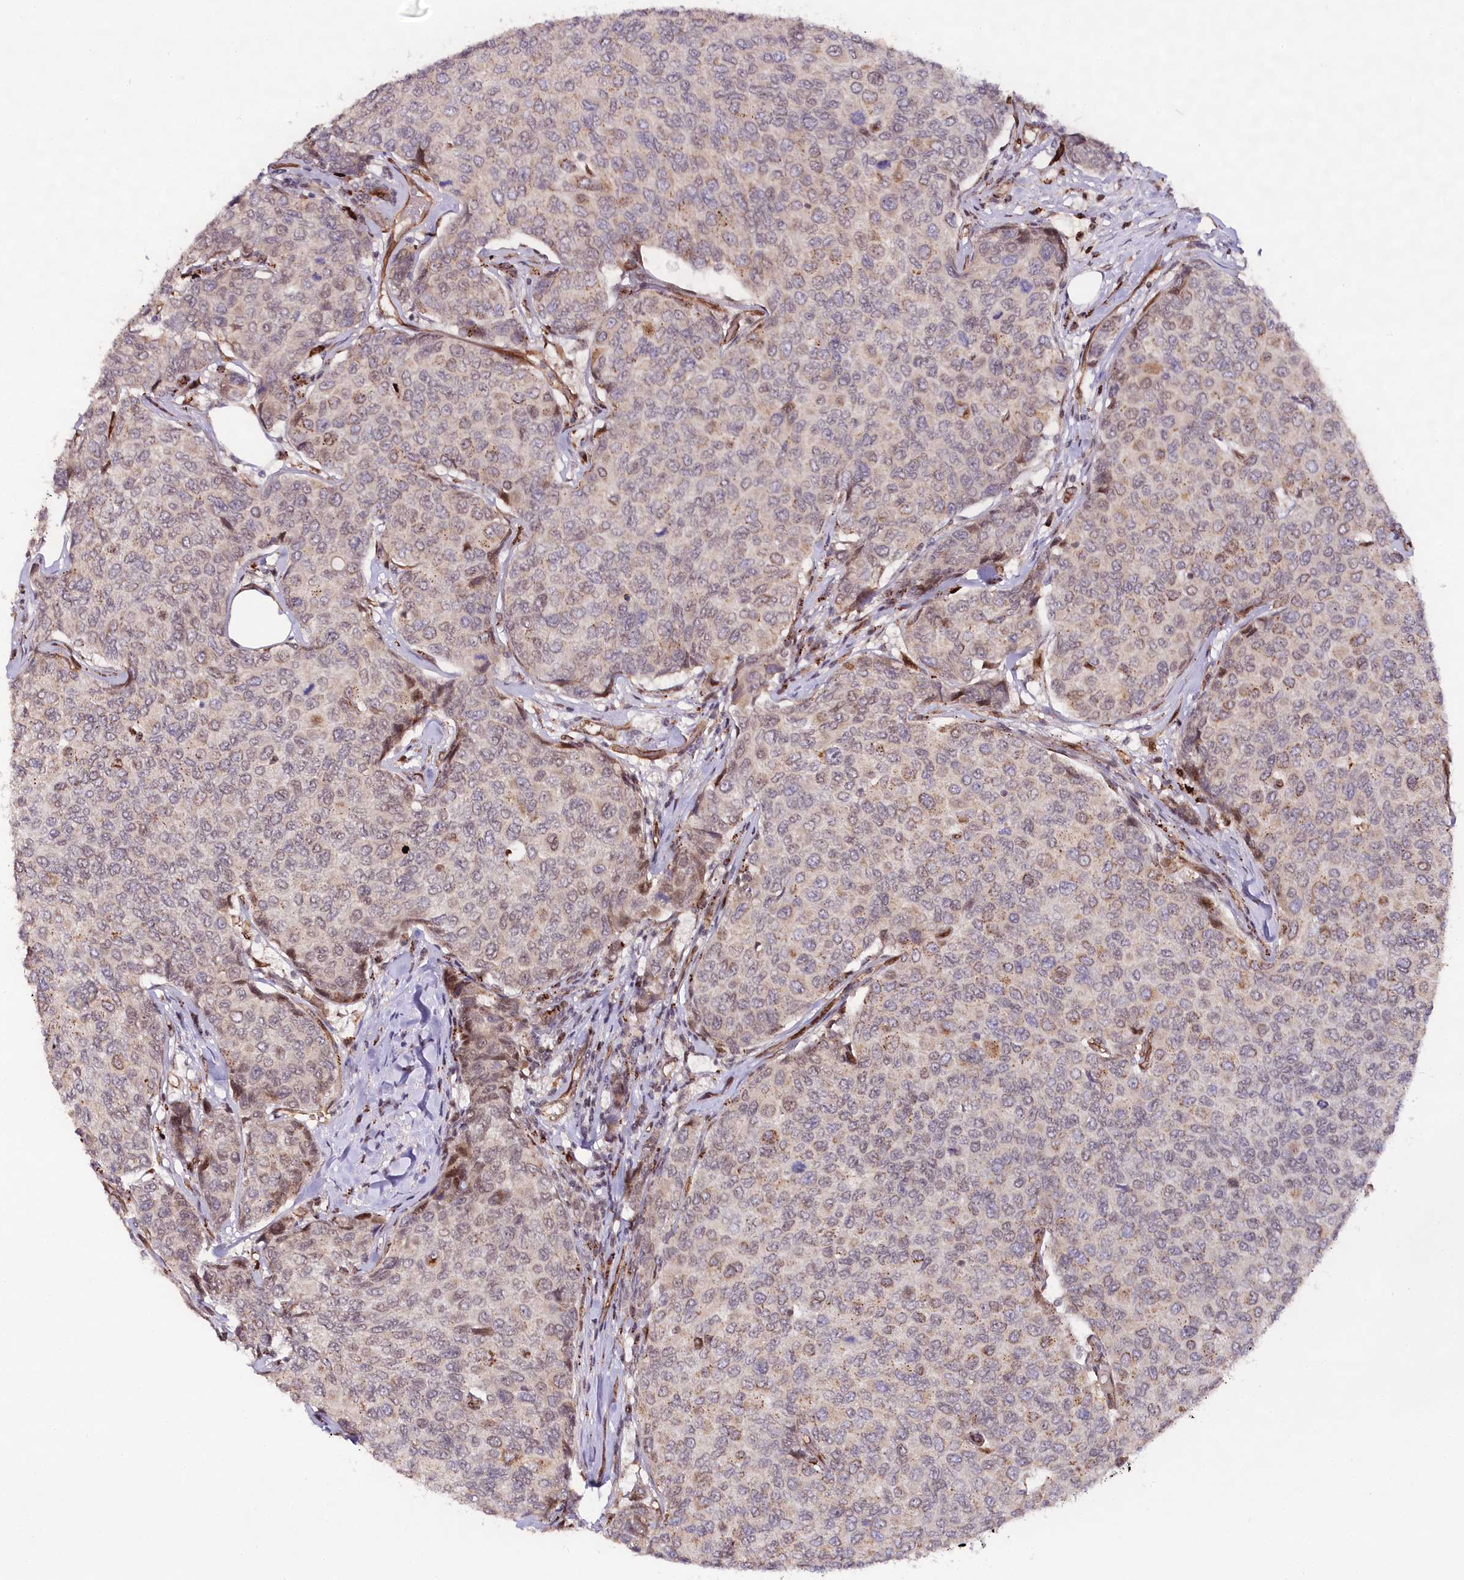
{"staining": {"intensity": "moderate", "quantity": "<25%", "location": "cytoplasmic/membranous"}, "tissue": "breast cancer", "cell_type": "Tumor cells", "image_type": "cancer", "snomed": [{"axis": "morphology", "description": "Duct carcinoma"}, {"axis": "topography", "description": "Breast"}], "caption": "A brown stain highlights moderate cytoplasmic/membranous staining of a protein in human breast infiltrating ductal carcinoma tumor cells. The protein is shown in brown color, while the nuclei are stained blue.", "gene": "COPG1", "patient": {"sex": "female", "age": 55}}